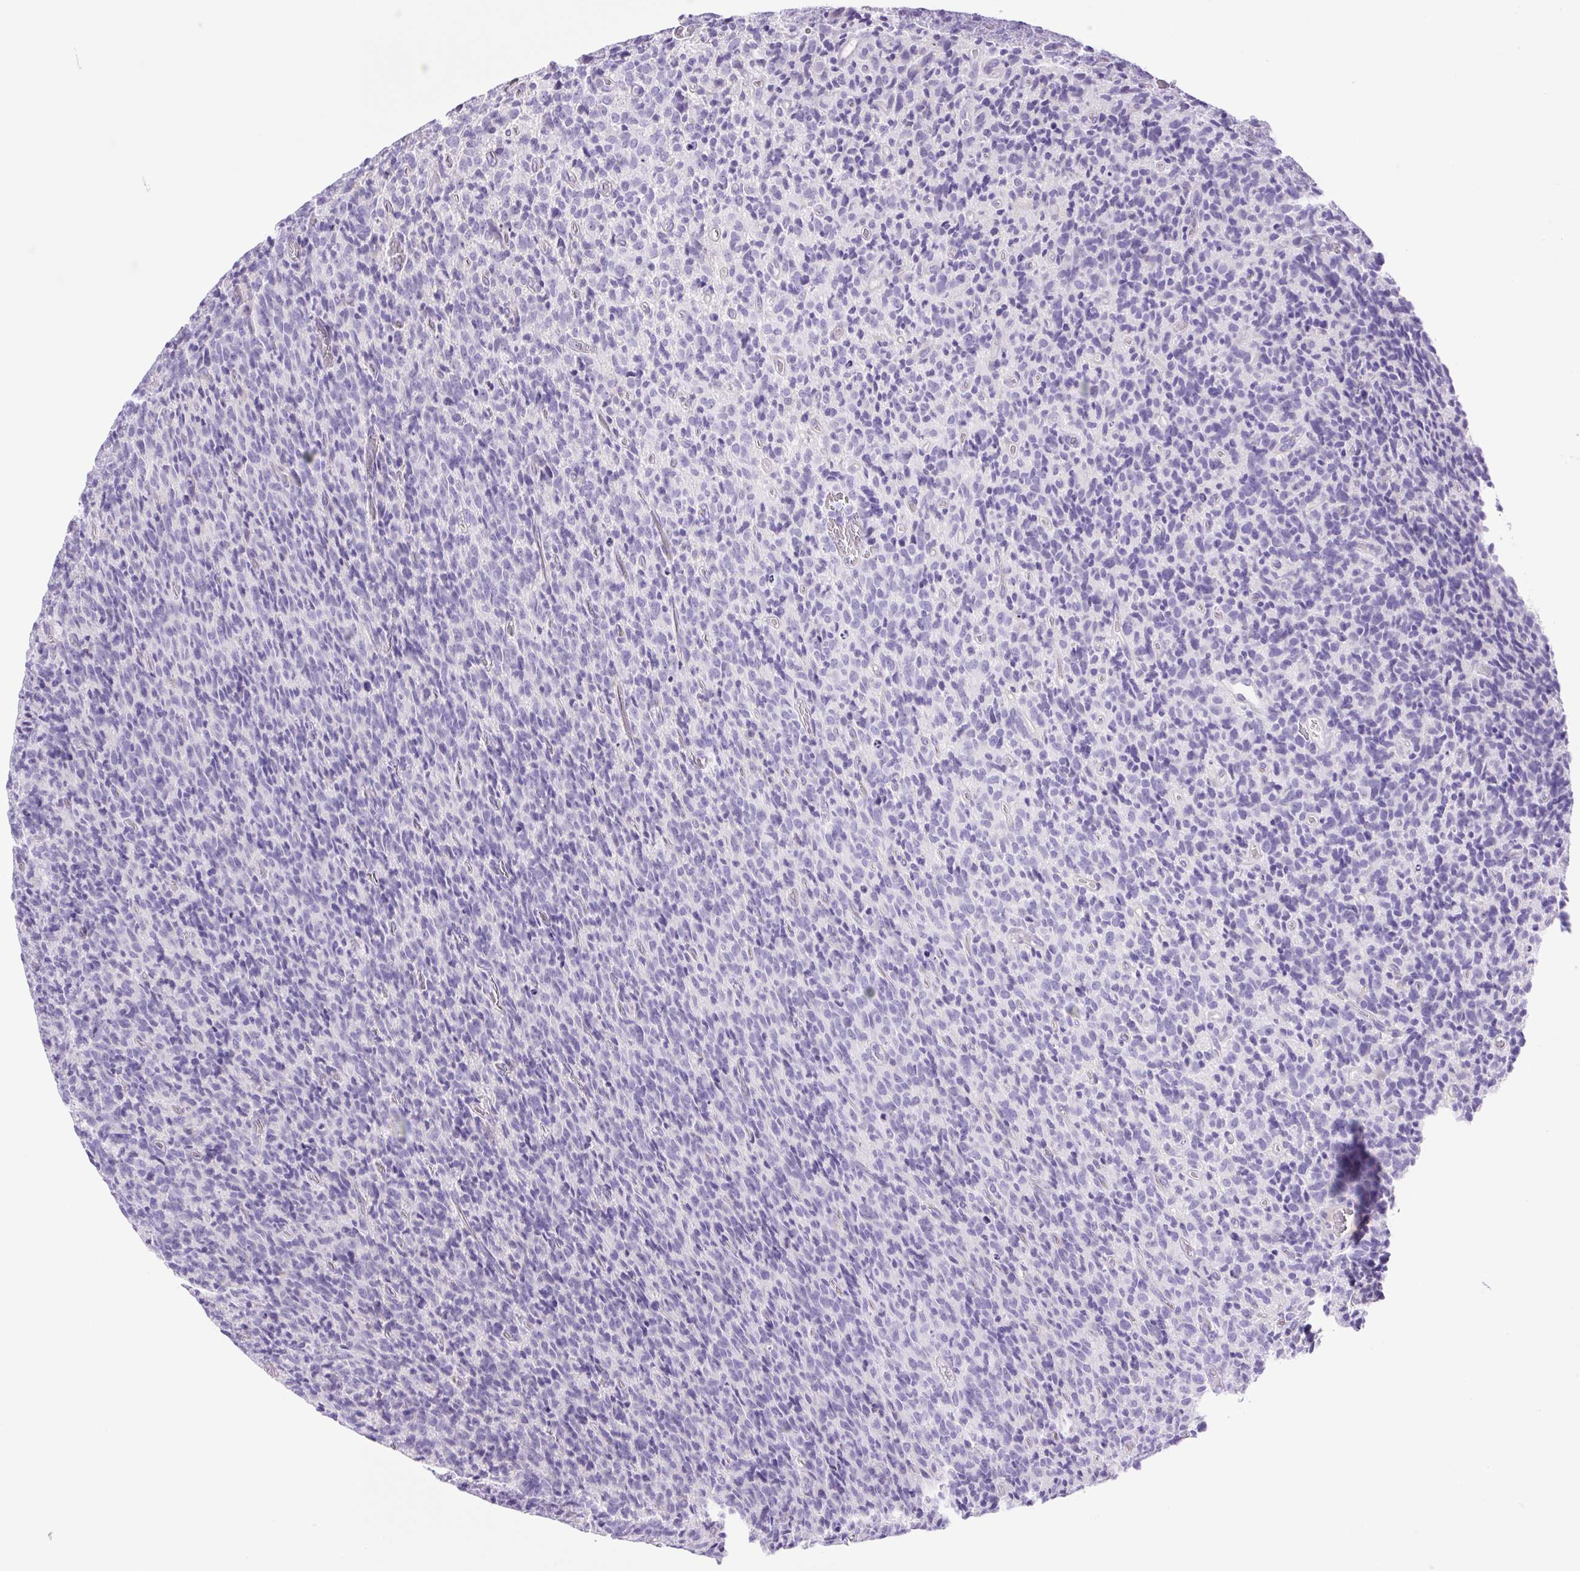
{"staining": {"intensity": "negative", "quantity": "none", "location": "none"}, "tissue": "glioma", "cell_type": "Tumor cells", "image_type": "cancer", "snomed": [{"axis": "morphology", "description": "Glioma, malignant, High grade"}, {"axis": "topography", "description": "Brain"}], "caption": "A high-resolution histopathology image shows immunohistochemistry staining of glioma, which reveals no significant expression in tumor cells.", "gene": "CDSN", "patient": {"sex": "male", "age": 76}}